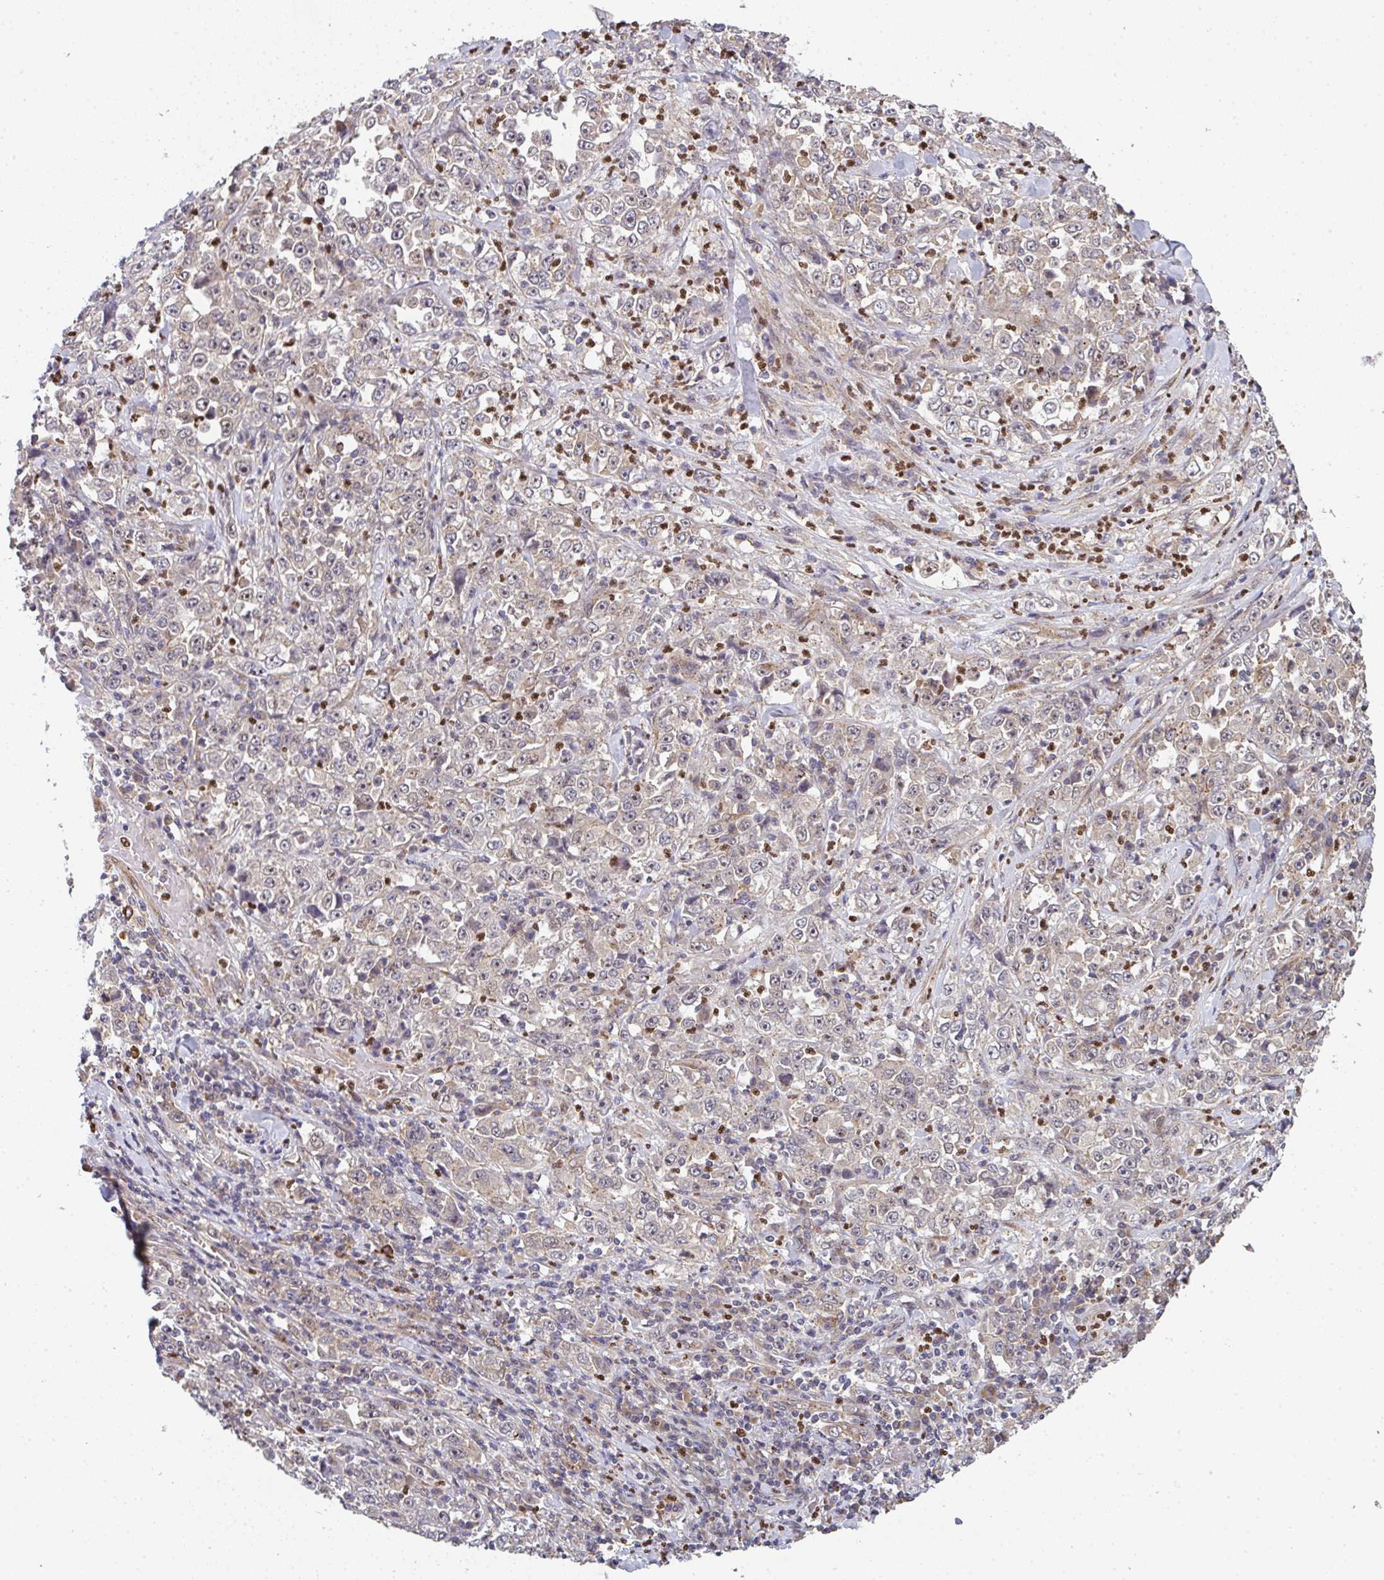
{"staining": {"intensity": "weak", "quantity": "<25%", "location": "cytoplasmic/membranous"}, "tissue": "stomach cancer", "cell_type": "Tumor cells", "image_type": "cancer", "snomed": [{"axis": "morphology", "description": "Normal tissue, NOS"}, {"axis": "morphology", "description": "Adenocarcinoma, NOS"}, {"axis": "topography", "description": "Stomach, upper"}, {"axis": "topography", "description": "Stomach"}], "caption": "Protein analysis of stomach adenocarcinoma shows no significant staining in tumor cells. (Stains: DAB (3,3'-diaminobenzidine) immunohistochemistry (IHC) with hematoxylin counter stain, Microscopy: brightfield microscopy at high magnification).", "gene": "SIMC1", "patient": {"sex": "male", "age": 59}}